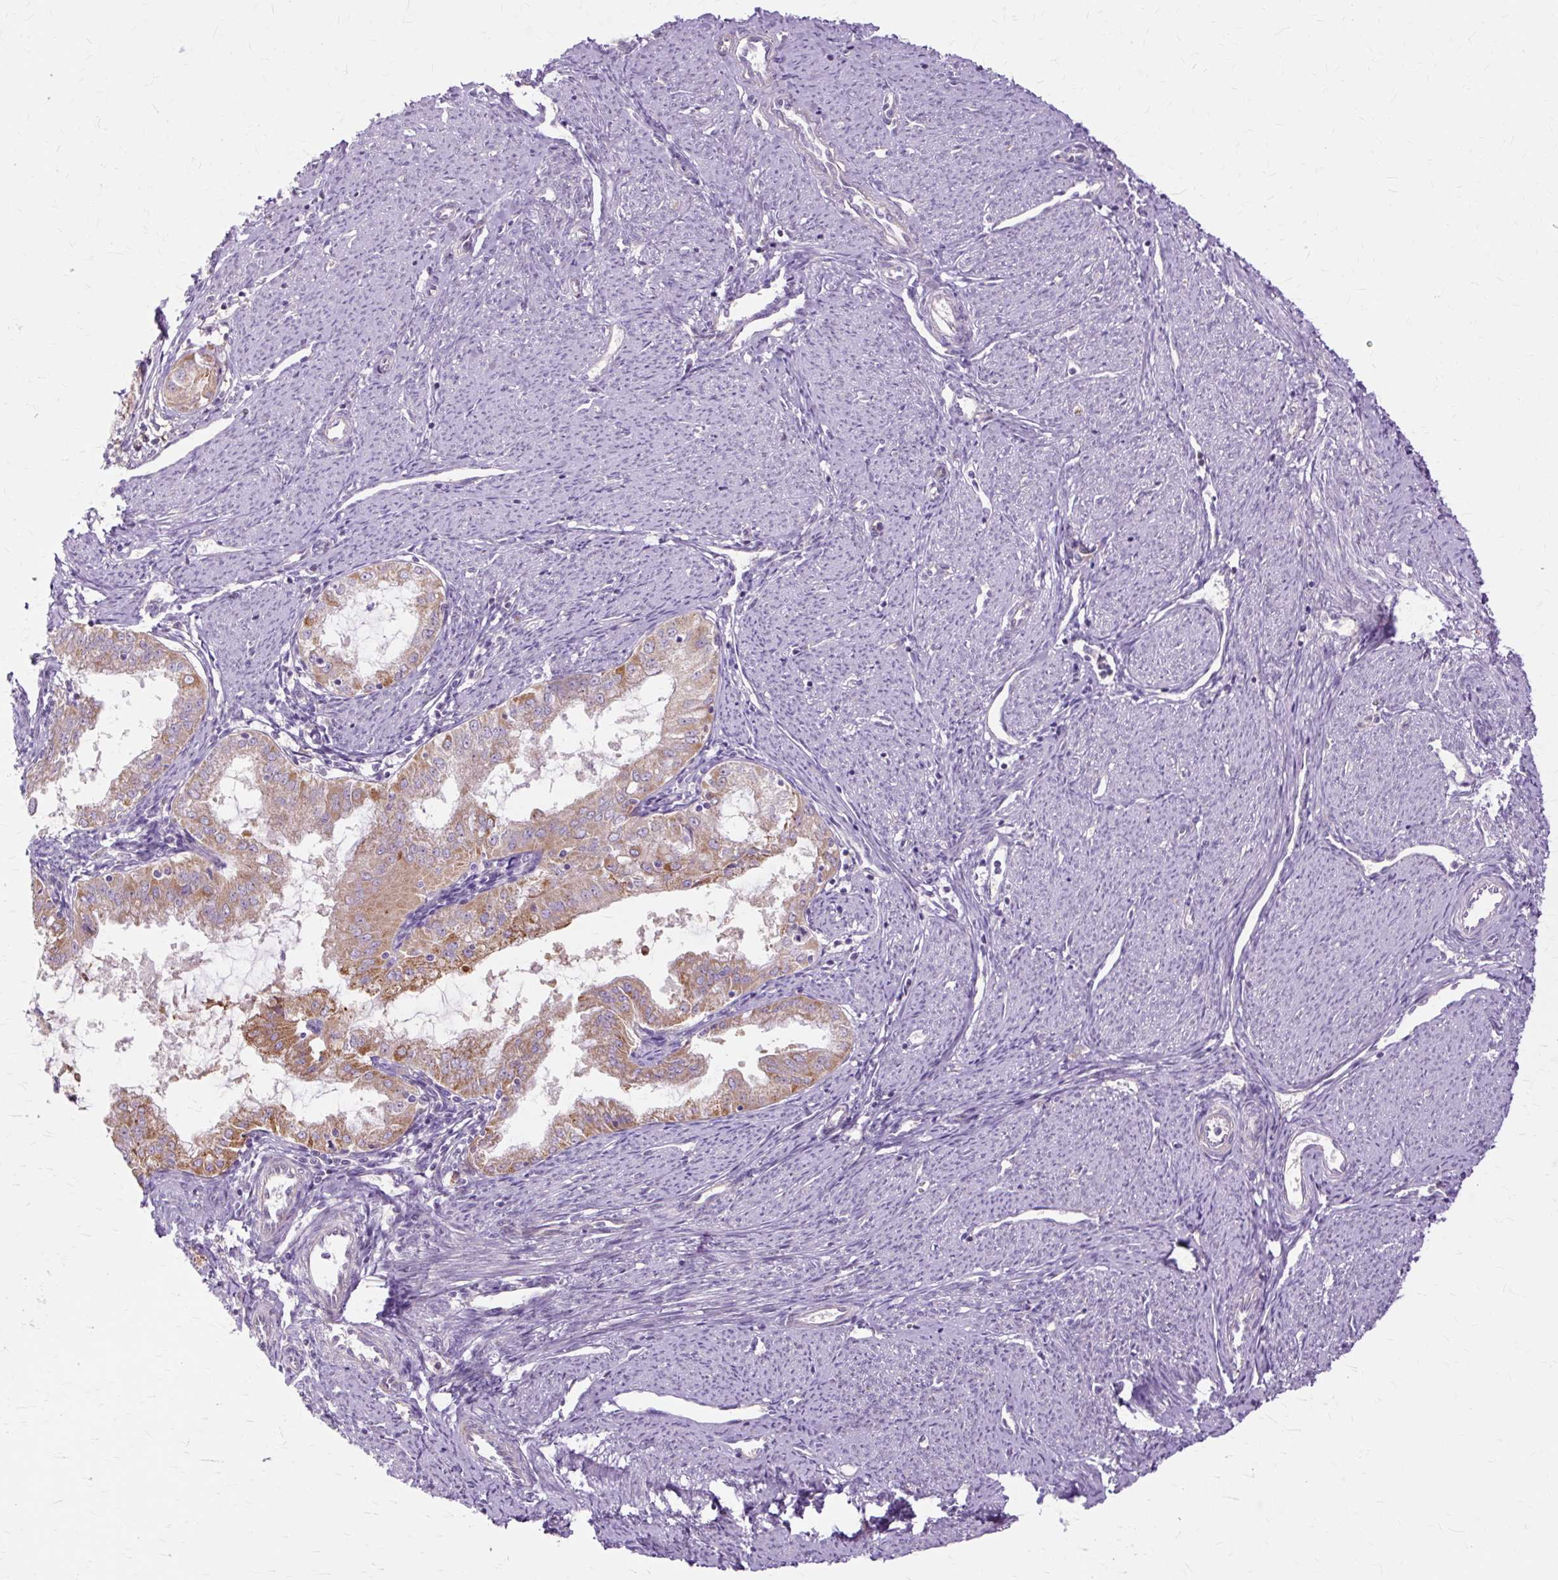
{"staining": {"intensity": "weak", "quantity": ">75%", "location": "cytoplasmic/membranous"}, "tissue": "endometrial cancer", "cell_type": "Tumor cells", "image_type": "cancer", "snomed": [{"axis": "morphology", "description": "Adenocarcinoma, NOS"}, {"axis": "topography", "description": "Endometrium"}], "caption": "Brown immunohistochemical staining in endometrial adenocarcinoma demonstrates weak cytoplasmic/membranous positivity in about >75% of tumor cells.", "gene": "PDZD2", "patient": {"sex": "female", "age": 70}}